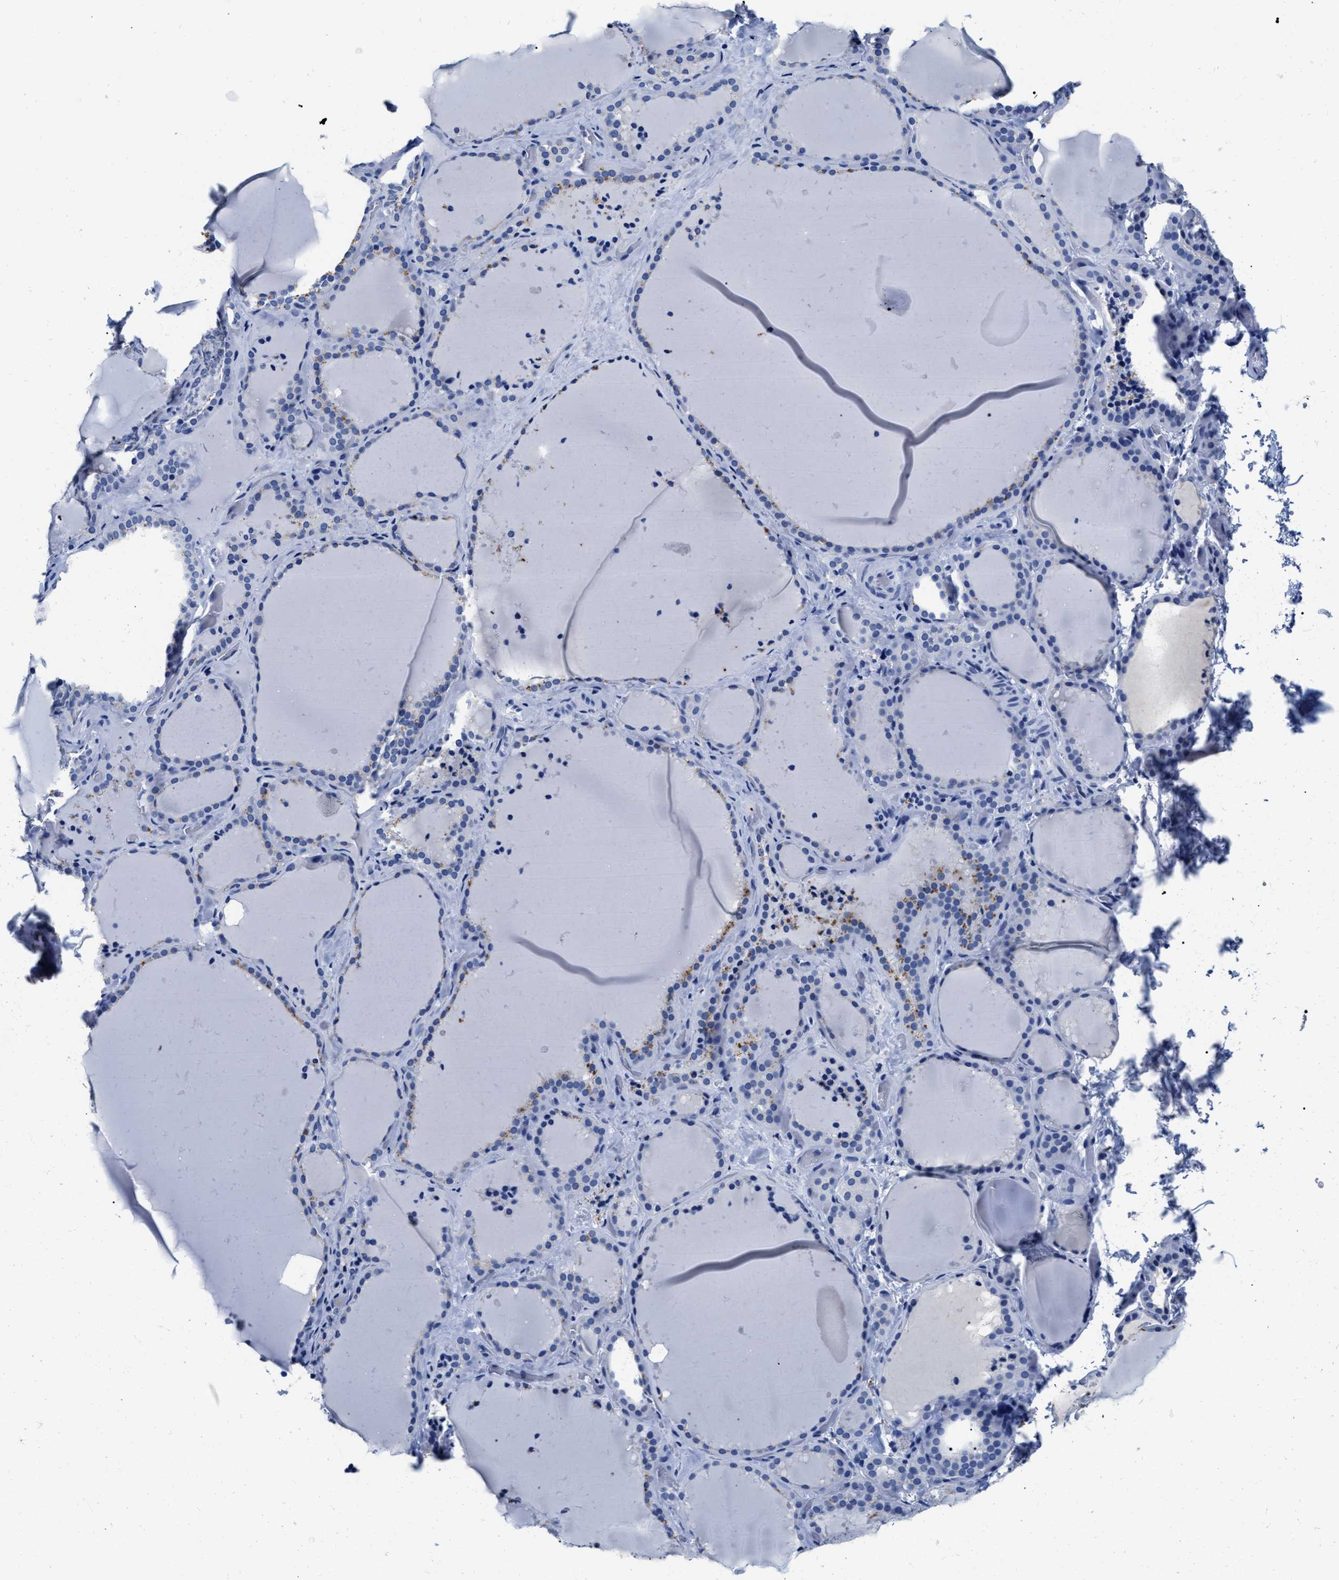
{"staining": {"intensity": "moderate", "quantity": "<25%", "location": "cytoplasmic/membranous"}, "tissue": "thyroid gland", "cell_type": "Glandular cells", "image_type": "normal", "snomed": [{"axis": "morphology", "description": "Normal tissue, NOS"}, {"axis": "topography", "description": "Thyroid gland"}], "caption": "High-power microscopy captured an immunohistochemistry micrograph of normal thyroid gland, revealing moderate cytoplasmic/membranous positivity in about <25% of glandular cells.", "gene": "CER1", "patient": {"sex": "female", "age": 22}}